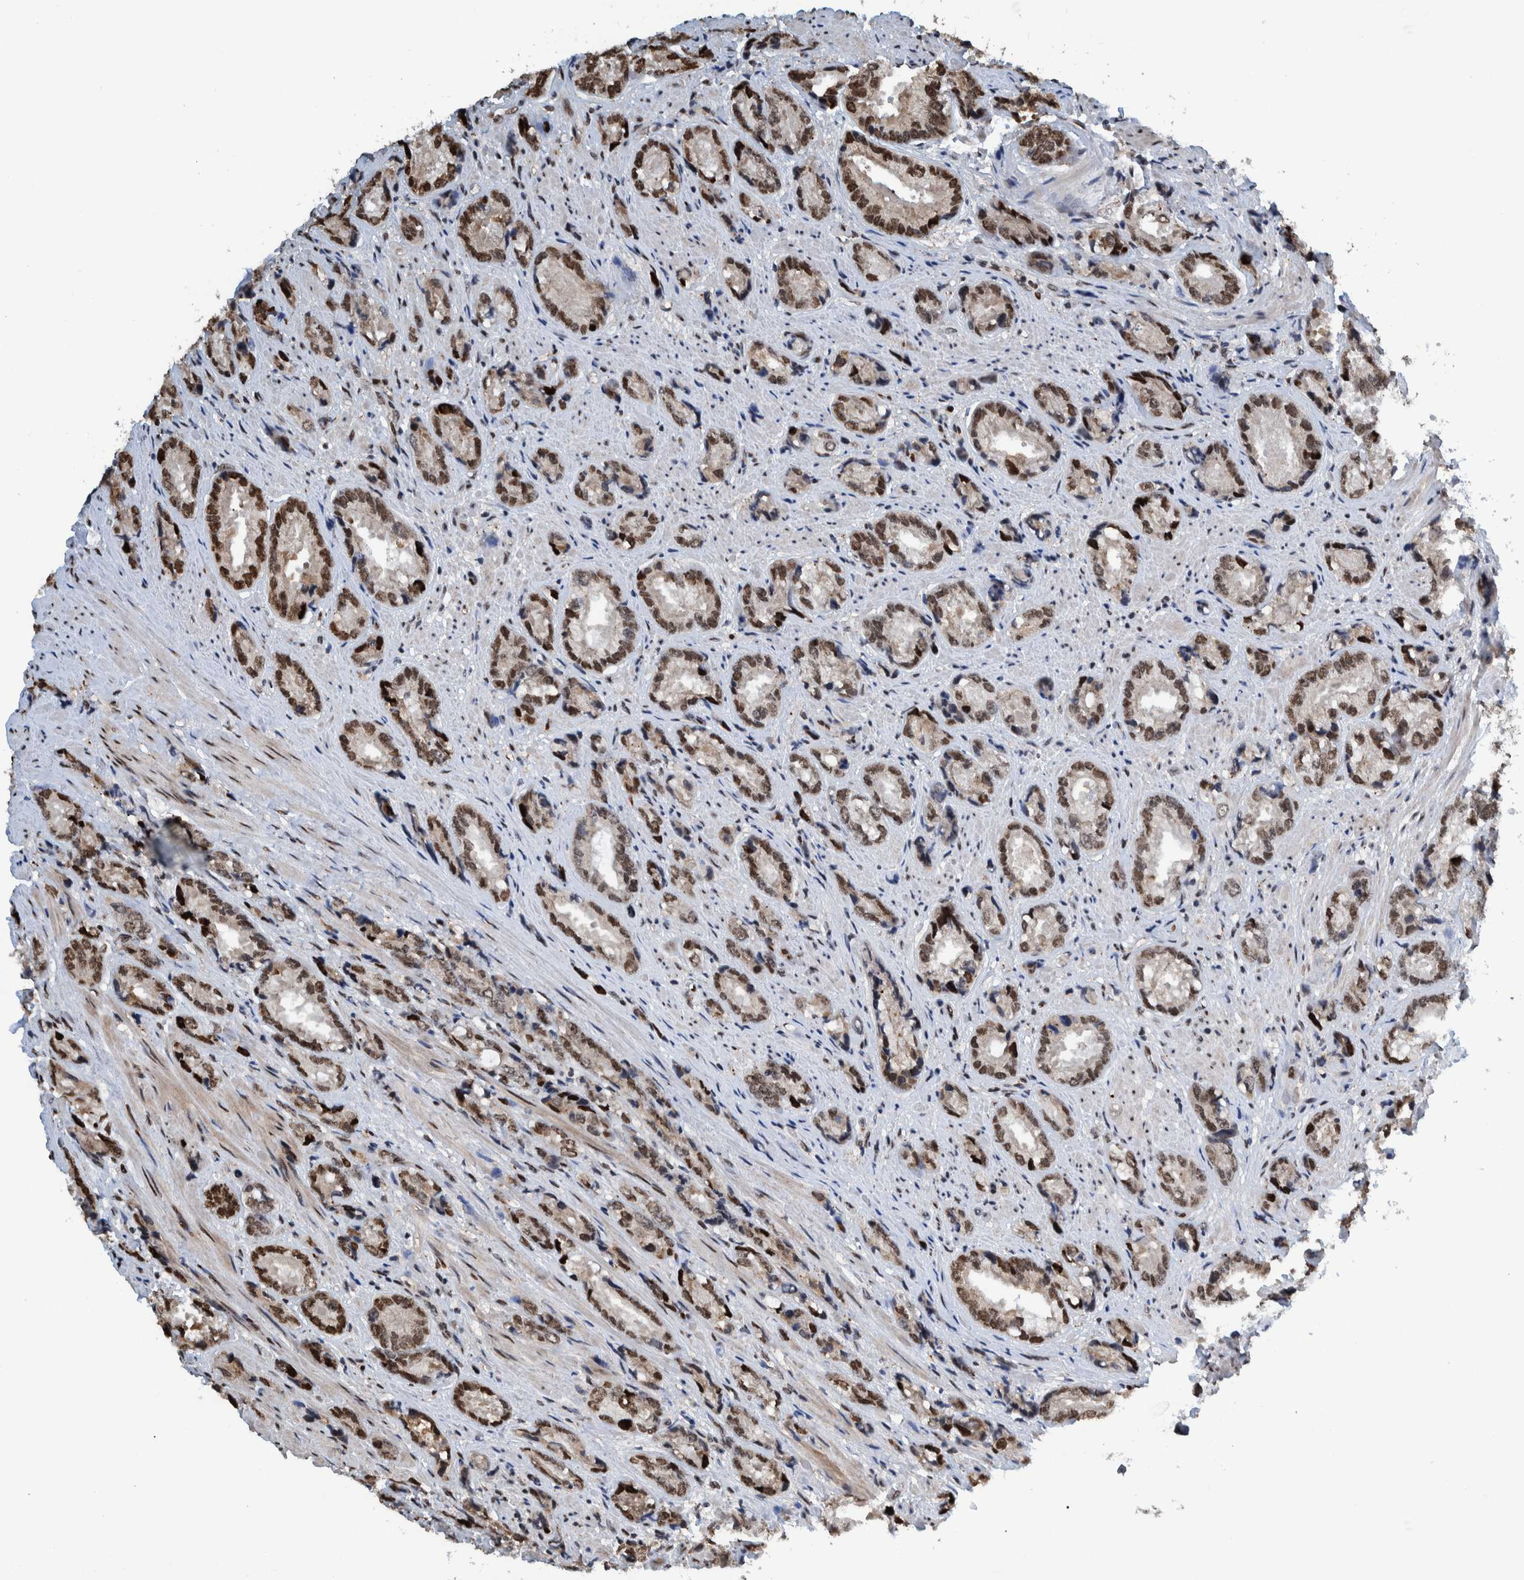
{"staining": {"intensity": "strong", "quantity": "25%-75%", "location": "cytoplasmic/membranous,nuclear"}, "tissue": "prostate cancer", "cell_type": "Tumor cells", "image_type": "cancer", "snomed": [{"axis": "morphology", "description": "Adenocarcinoma, High grade"}, {"axis": "topography", "description": "Prostate"}], "caption": "This histopathology image demonstrates adenocarcinoma (high-grade) (prostate) stained with IHC to label a protein in brown. The cytoplasmic/membranous and nuclear of tumor cells show strong positivity for the protein. Nuclei are counter-stained blue.", "gene": "HEATR9", "patient": {"sex": "male", "age": 61}}